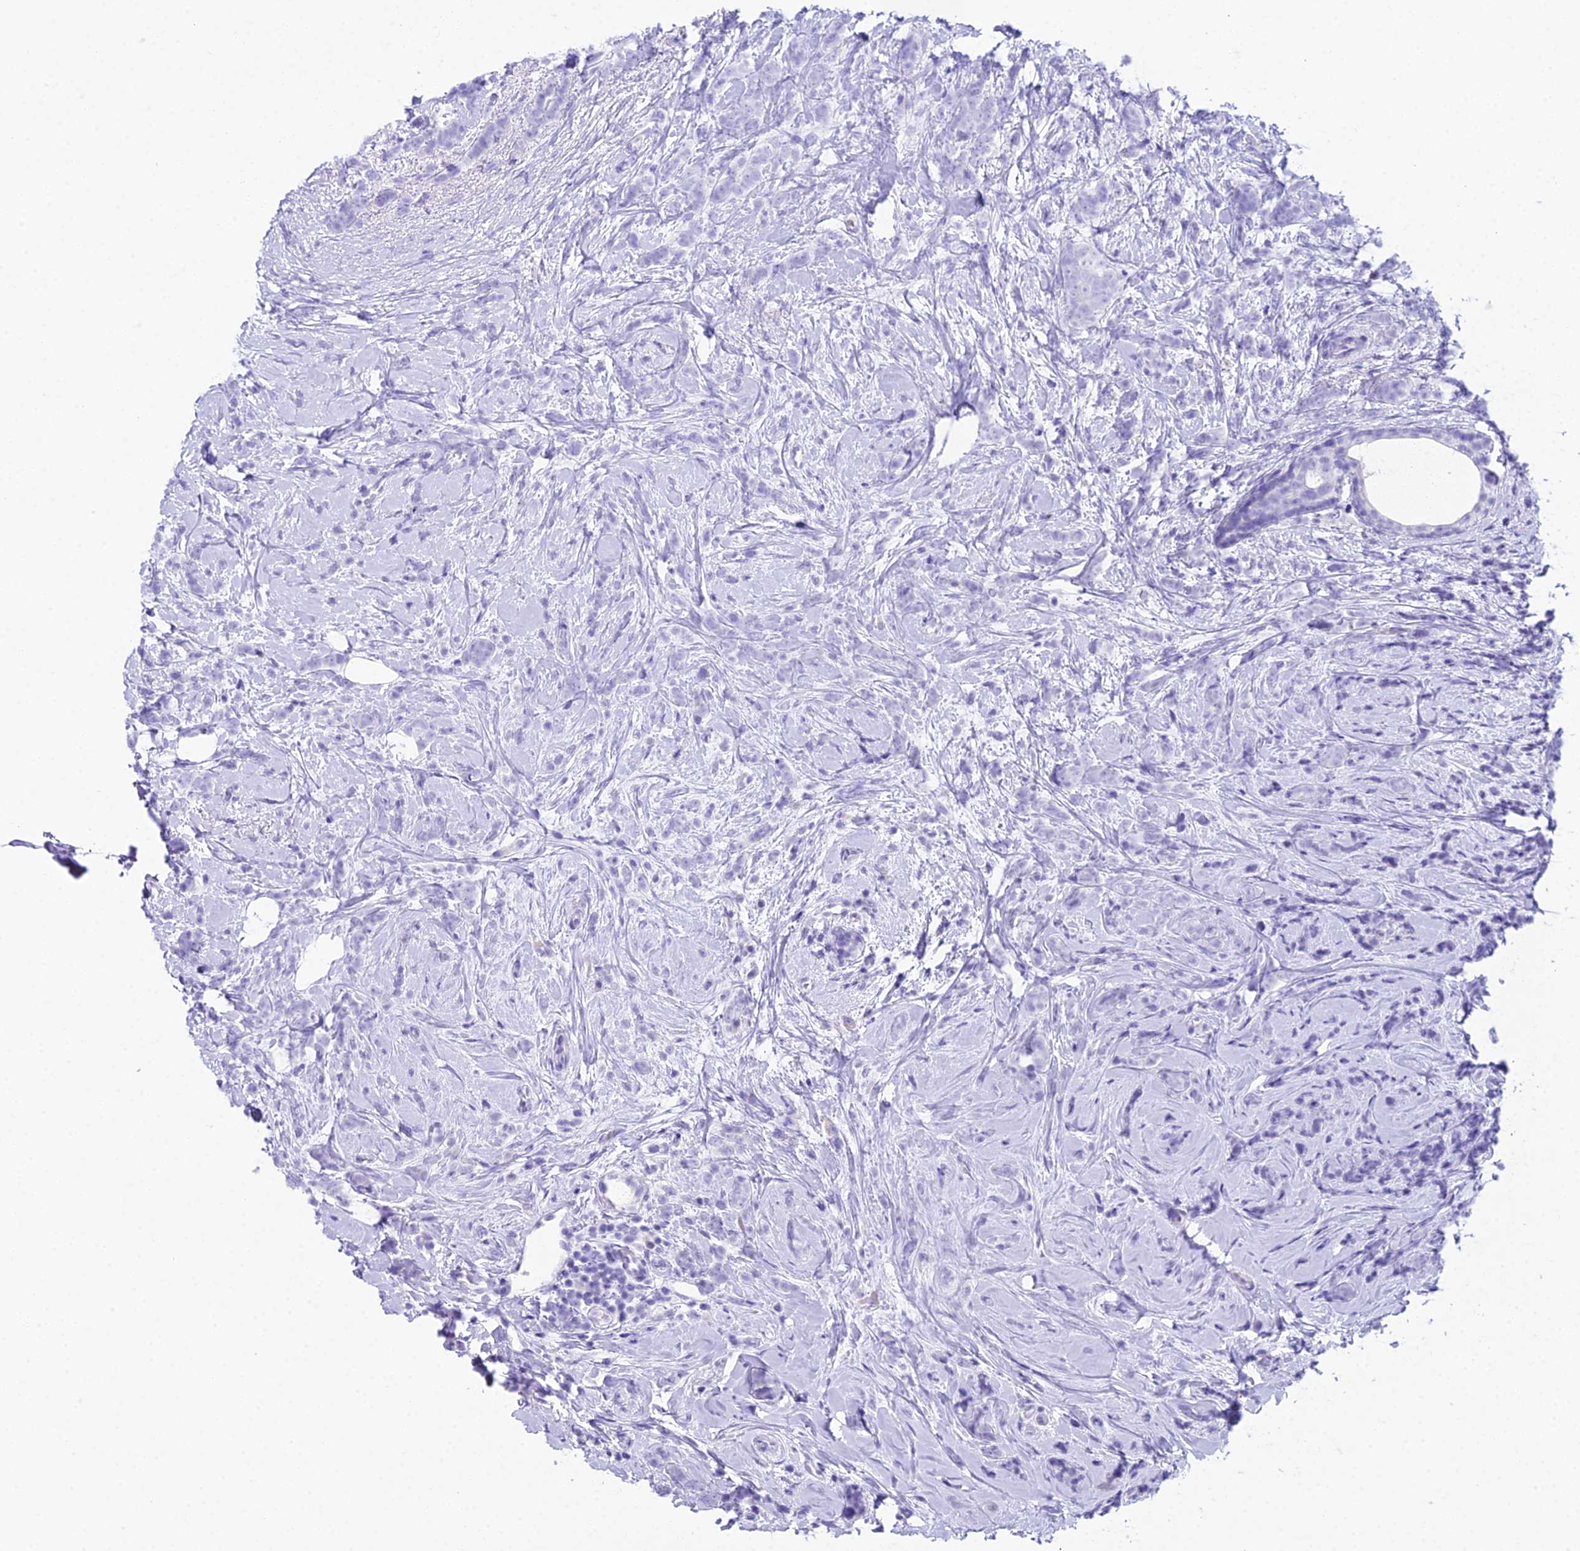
{"staining": {"intensity": "negative", "quantity": "none", "location": "none"}, "tissue": "breast cancer", "cell_type": "Tumor cells", "image_type": "cancer", "snomed": [{"axis": "morphology", "description": "Lobular carcinoma"}, {"axis": "topography", "description": "Breast"}], "caption": "This is an immunohistochemistry image of breast lobular carcinoma. There is no positivity in tumor cells.", "gene": "RNPS1", "patient": {"sex": "female", "age": 58}}